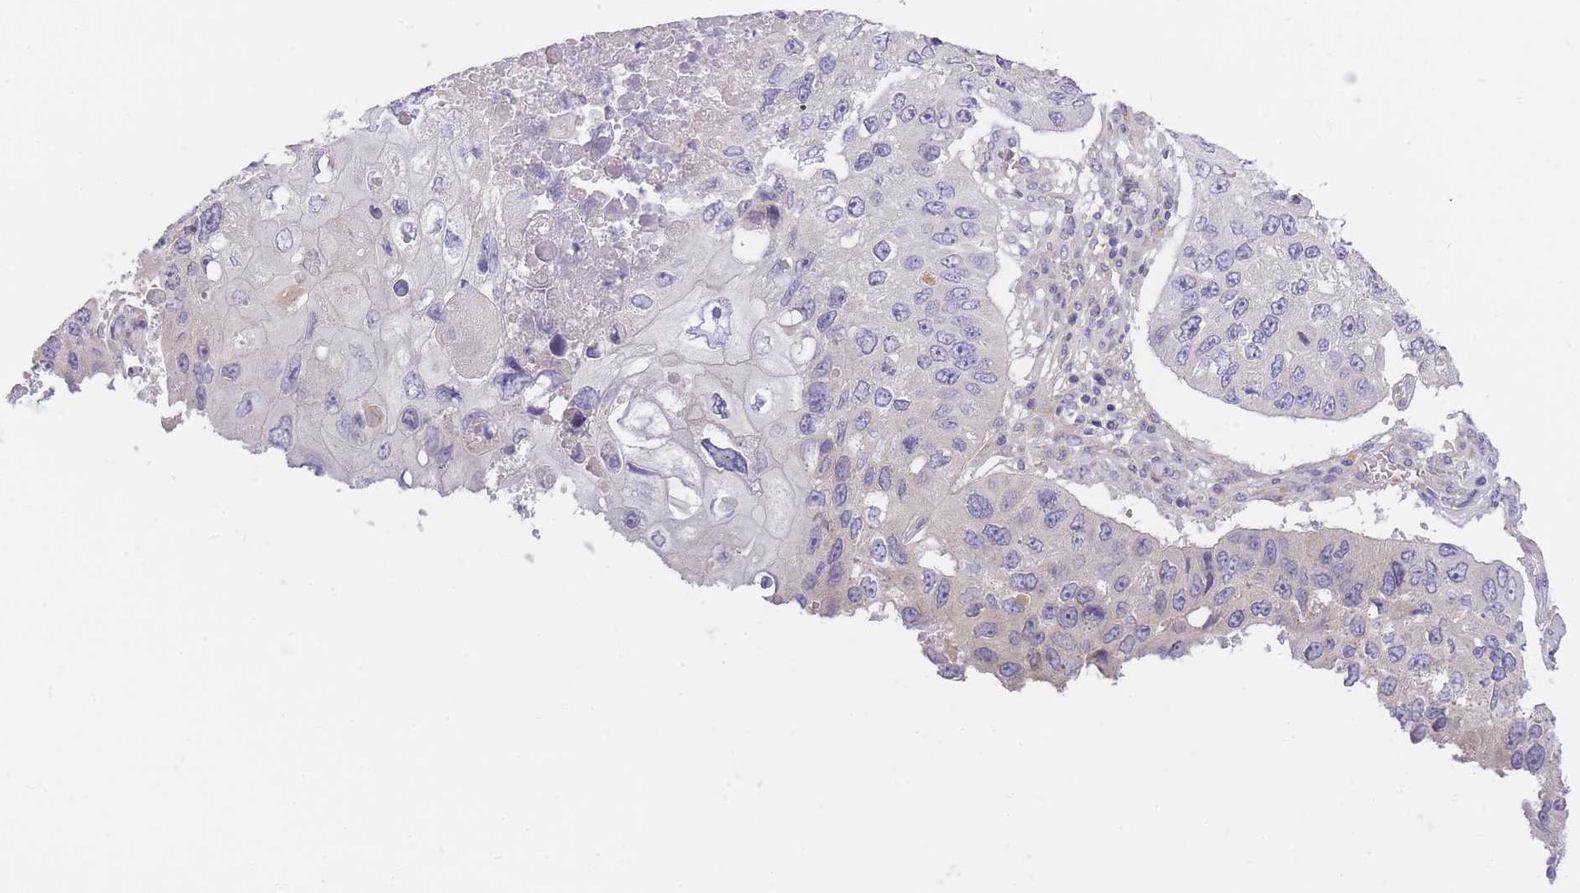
{"staining": {"intensity": "negative", "quantity": "none", "location": "none"}, "tissue": "lung cancer", "cell_type": "Tumor cells", "image_type": "cancer", "snomed": [{"axis": "morphology", "description": "Squamous cell carcinoma, NOS"}, {"axis": "topography", "description": "Lung"}], "caption": "The micrograph demonstrates no staining of tumor cells in lung cancer. The staining is performed using DAB (3,3'-diaminobenzidine) brown chromogen with nuclei counter-stained in using hematoxylin.", "gene": "AP3M2", "patient": {"sex": "male", "age": 61}}